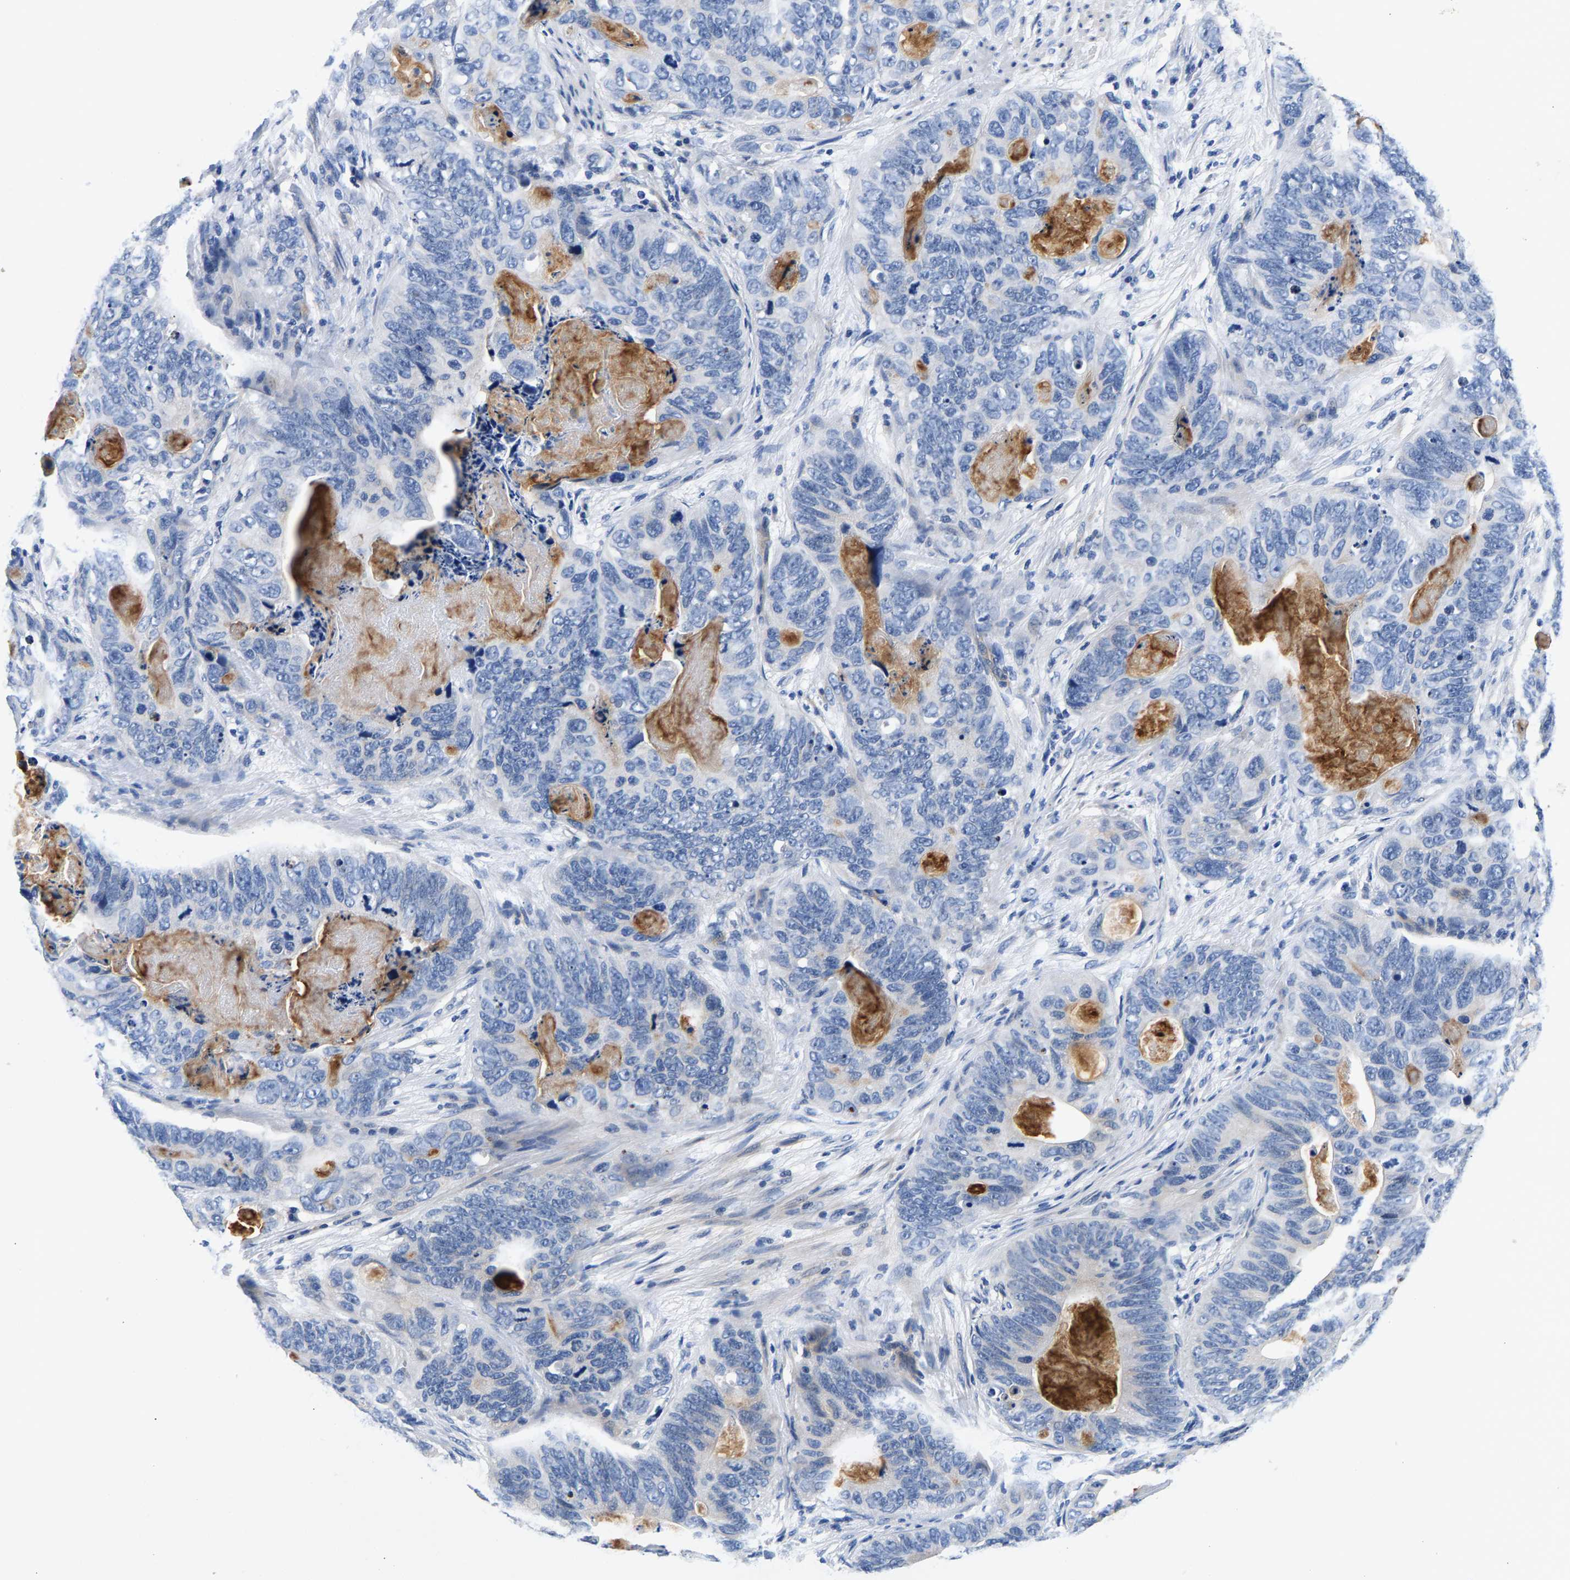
{"staining": {"intensity": "negative", "quantity": "none", "location": "none"}, "tissue": "stomach cancer", "cell_type": "Tumor cells", "image_type": "cancer", "snomed": [{"axis": "morphology", "description": "Adenocarcinoma, NOS"}, {"axis": "topography", "description": "Stomach"}], "caption": "Human stomach adenocarcinoma stained for a protein using immunohistochemistry reveals no staining in tumor cells.", "gene": "P2RY4", "patient": {"sex": "female", "age": 89}}